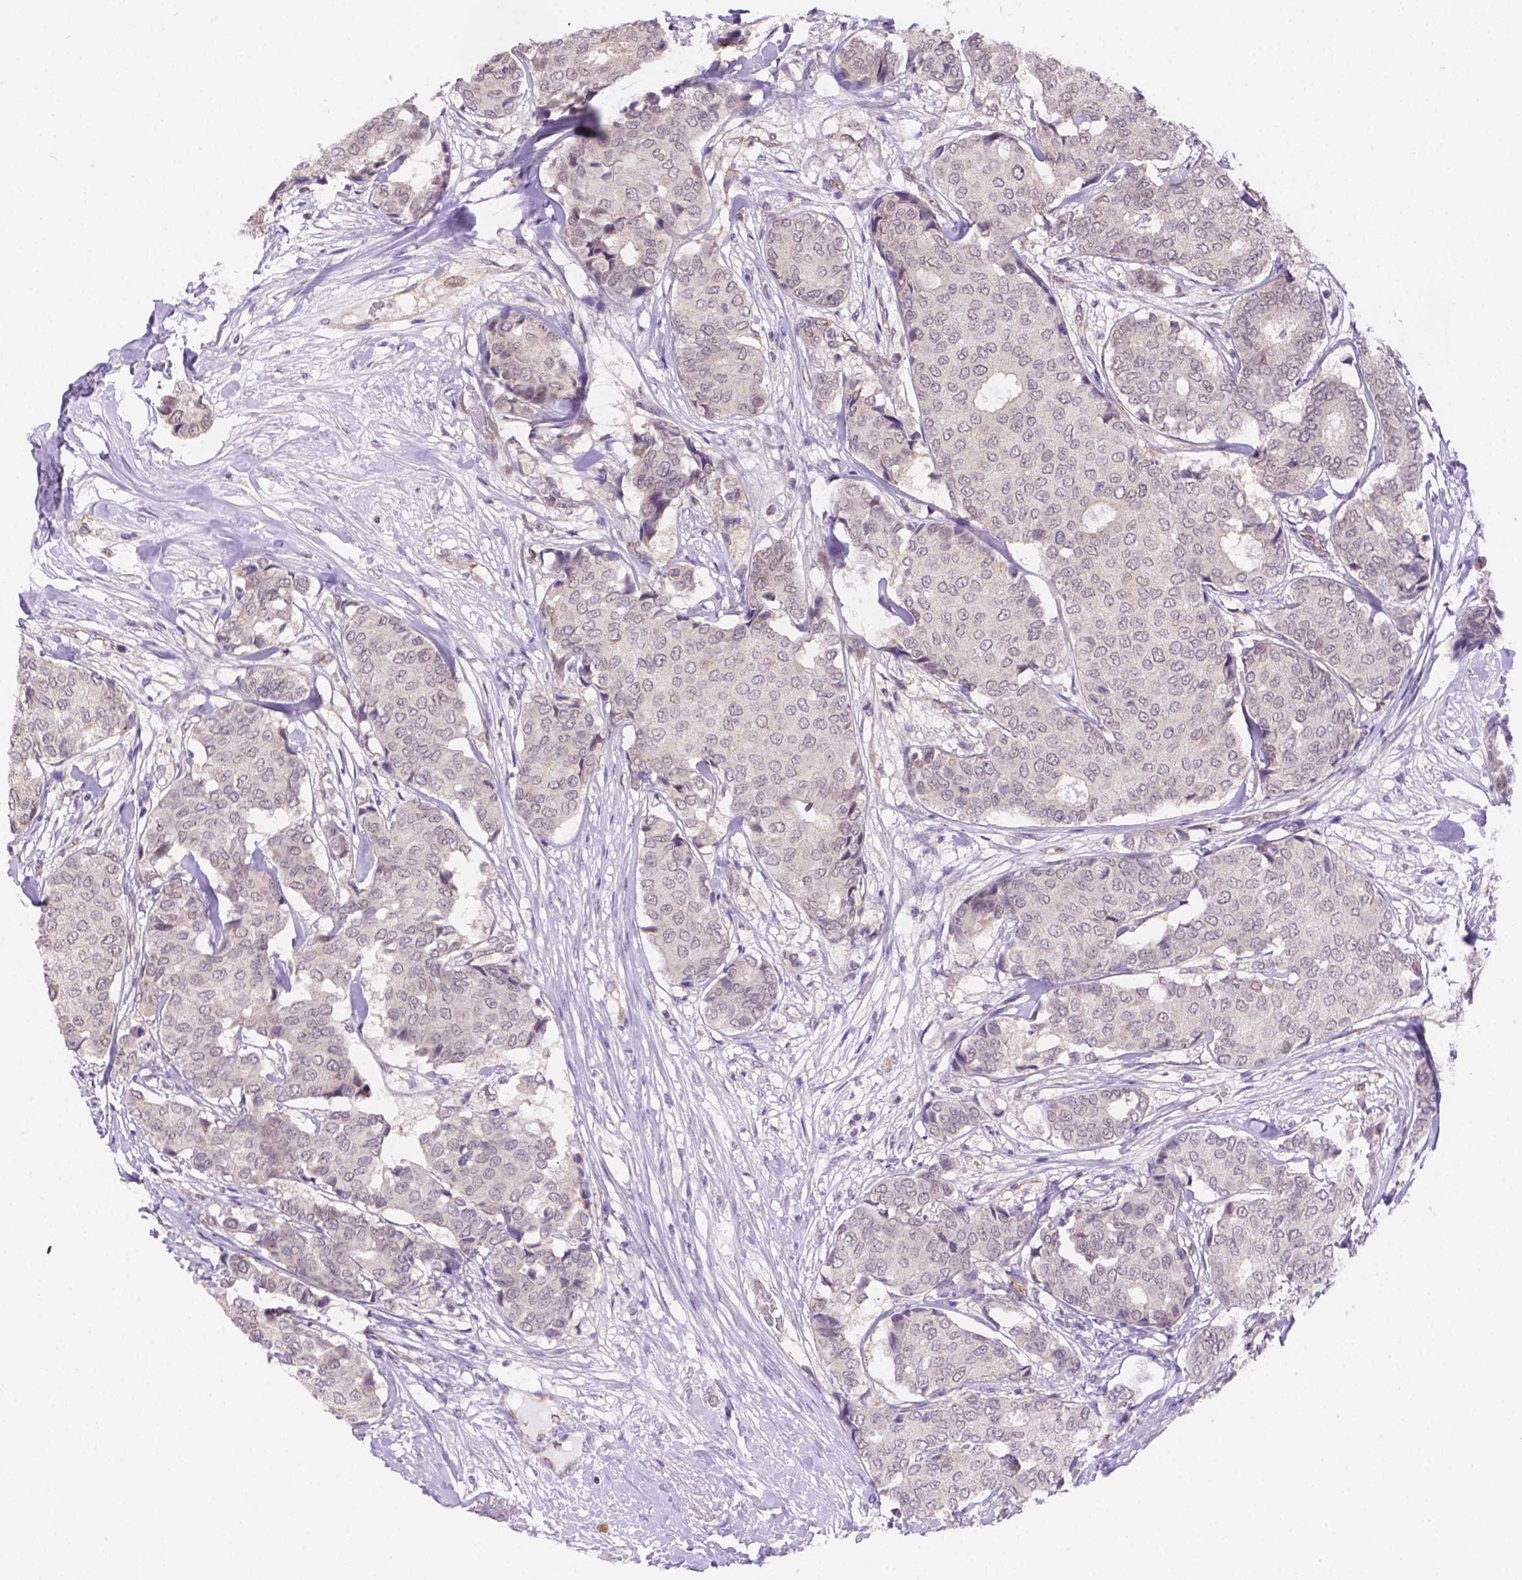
{"staining": {"intensity": "negative", "quantity": "none", "location": "none"}, "tissue": "breast cancer", "cell_type": "Tumor cells", "image_type": "cancer", "snomed": [{"axis": "morphology", "description": "Duct carcinoma"}, {"axis": "topography", "description": "Breast"}], "caption": "An immunohistochemistry (IHC) image of breast cancer is shown. There is no staining in tumor cells of breast cancer.", "gene": "NXPE2", "patient": {"sex": "female", "age": 75}}